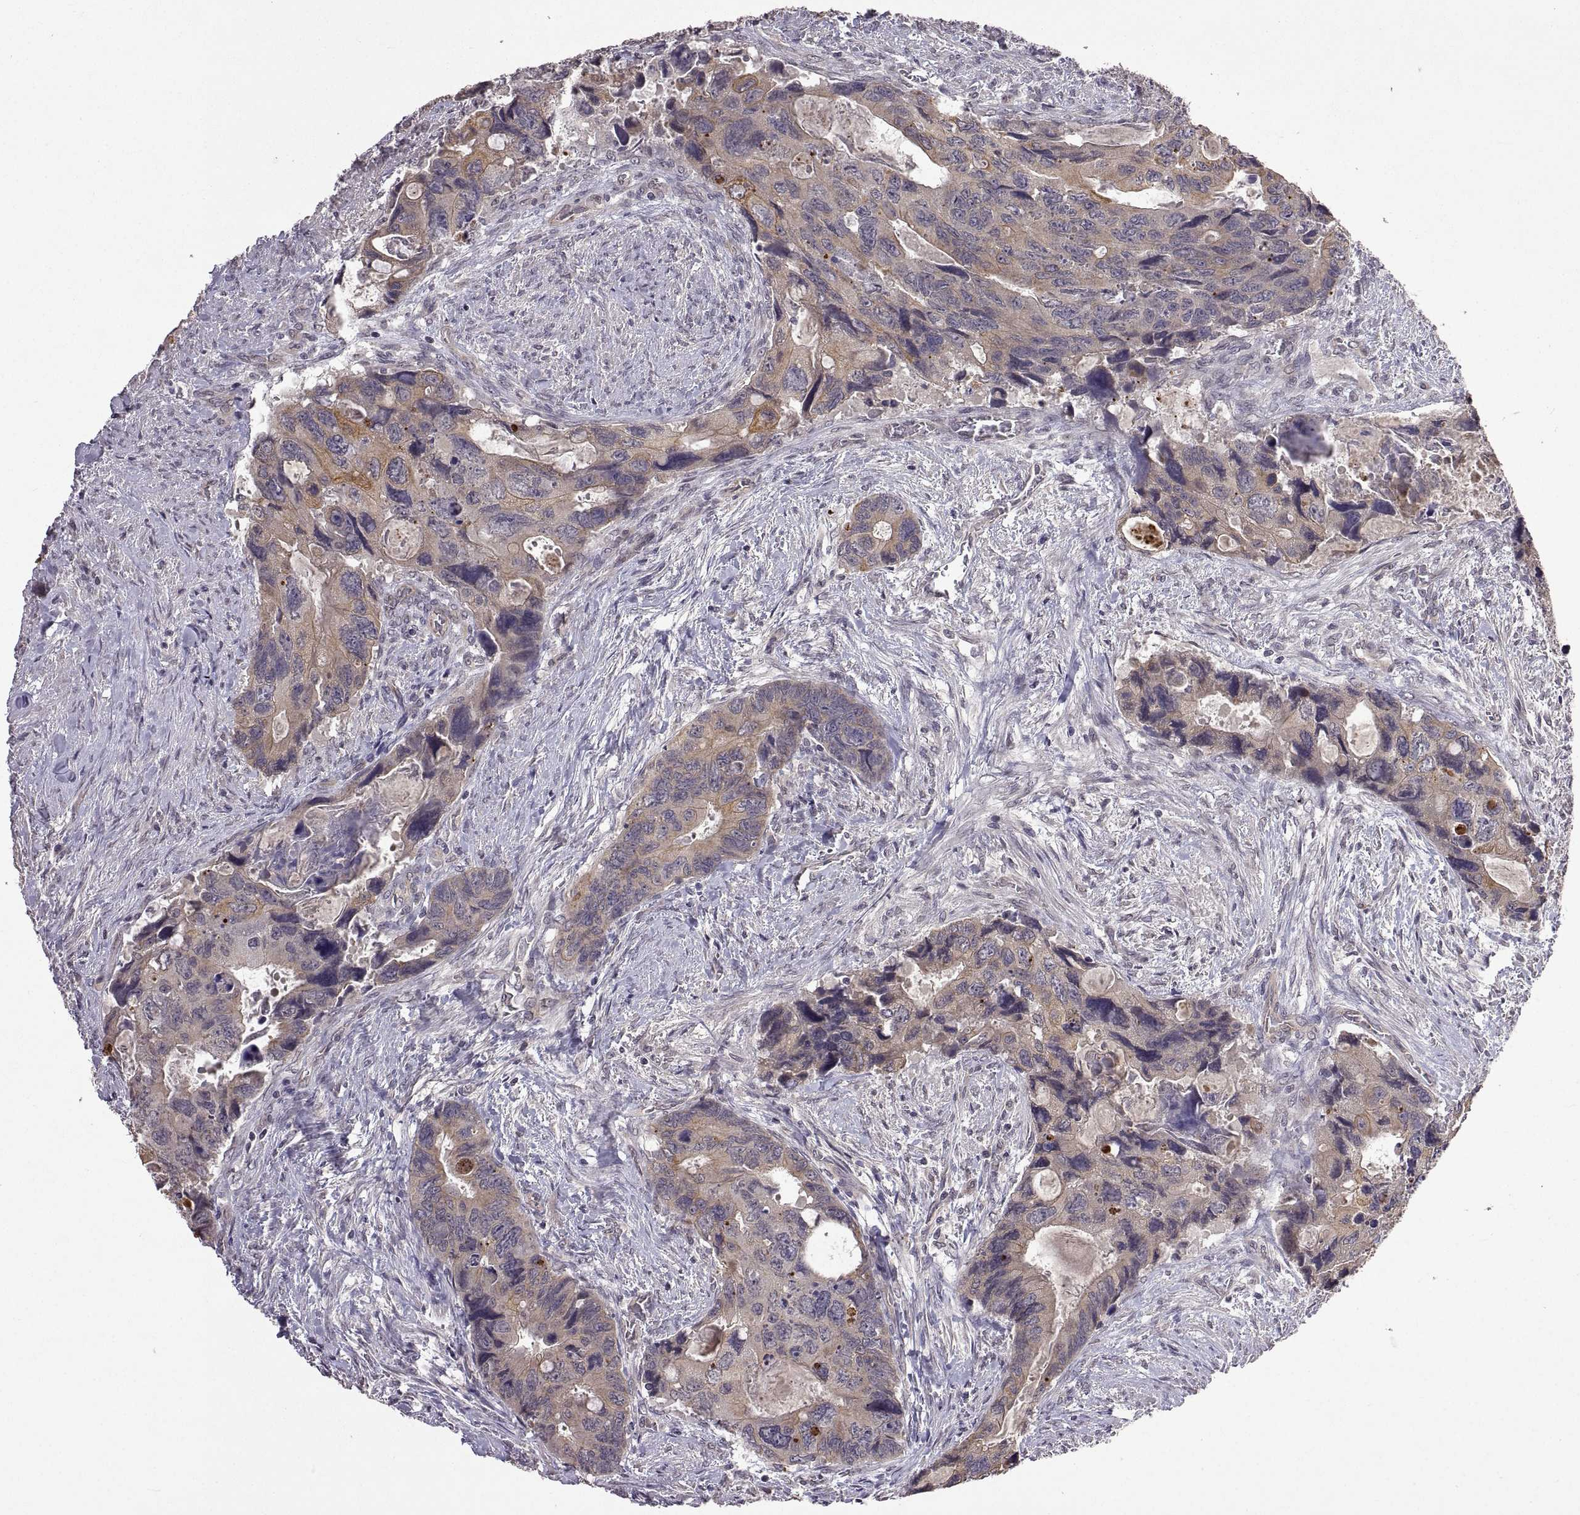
{"staining": {"intensity": "moderate", "quantity": "25%-75%", "location": "cytoplasmic/membranous"}, "tissue": "colorectal cancer", "cell_type": "Tumor cells", "image_type": "cancer", "snomed": [{"axis": "morphology", "description": "Adenocarcinoma, NOS"}, {"axis": "topography", "description": "Rectum"}], "caption": "Immunohistochemical staining of colorectal cancer displays medium levels of moderate cytoplasmic/membranous protein positivity in about 25%-75% of tumor cells. The staining was performed using DAB (3,3'-diaminobenzidine), with brown indicating positive protein expression. Nuclei are stained blue with hematoxylin.", "gene": "LAMA1", "patient": {"sex": "male", "age": 62}}